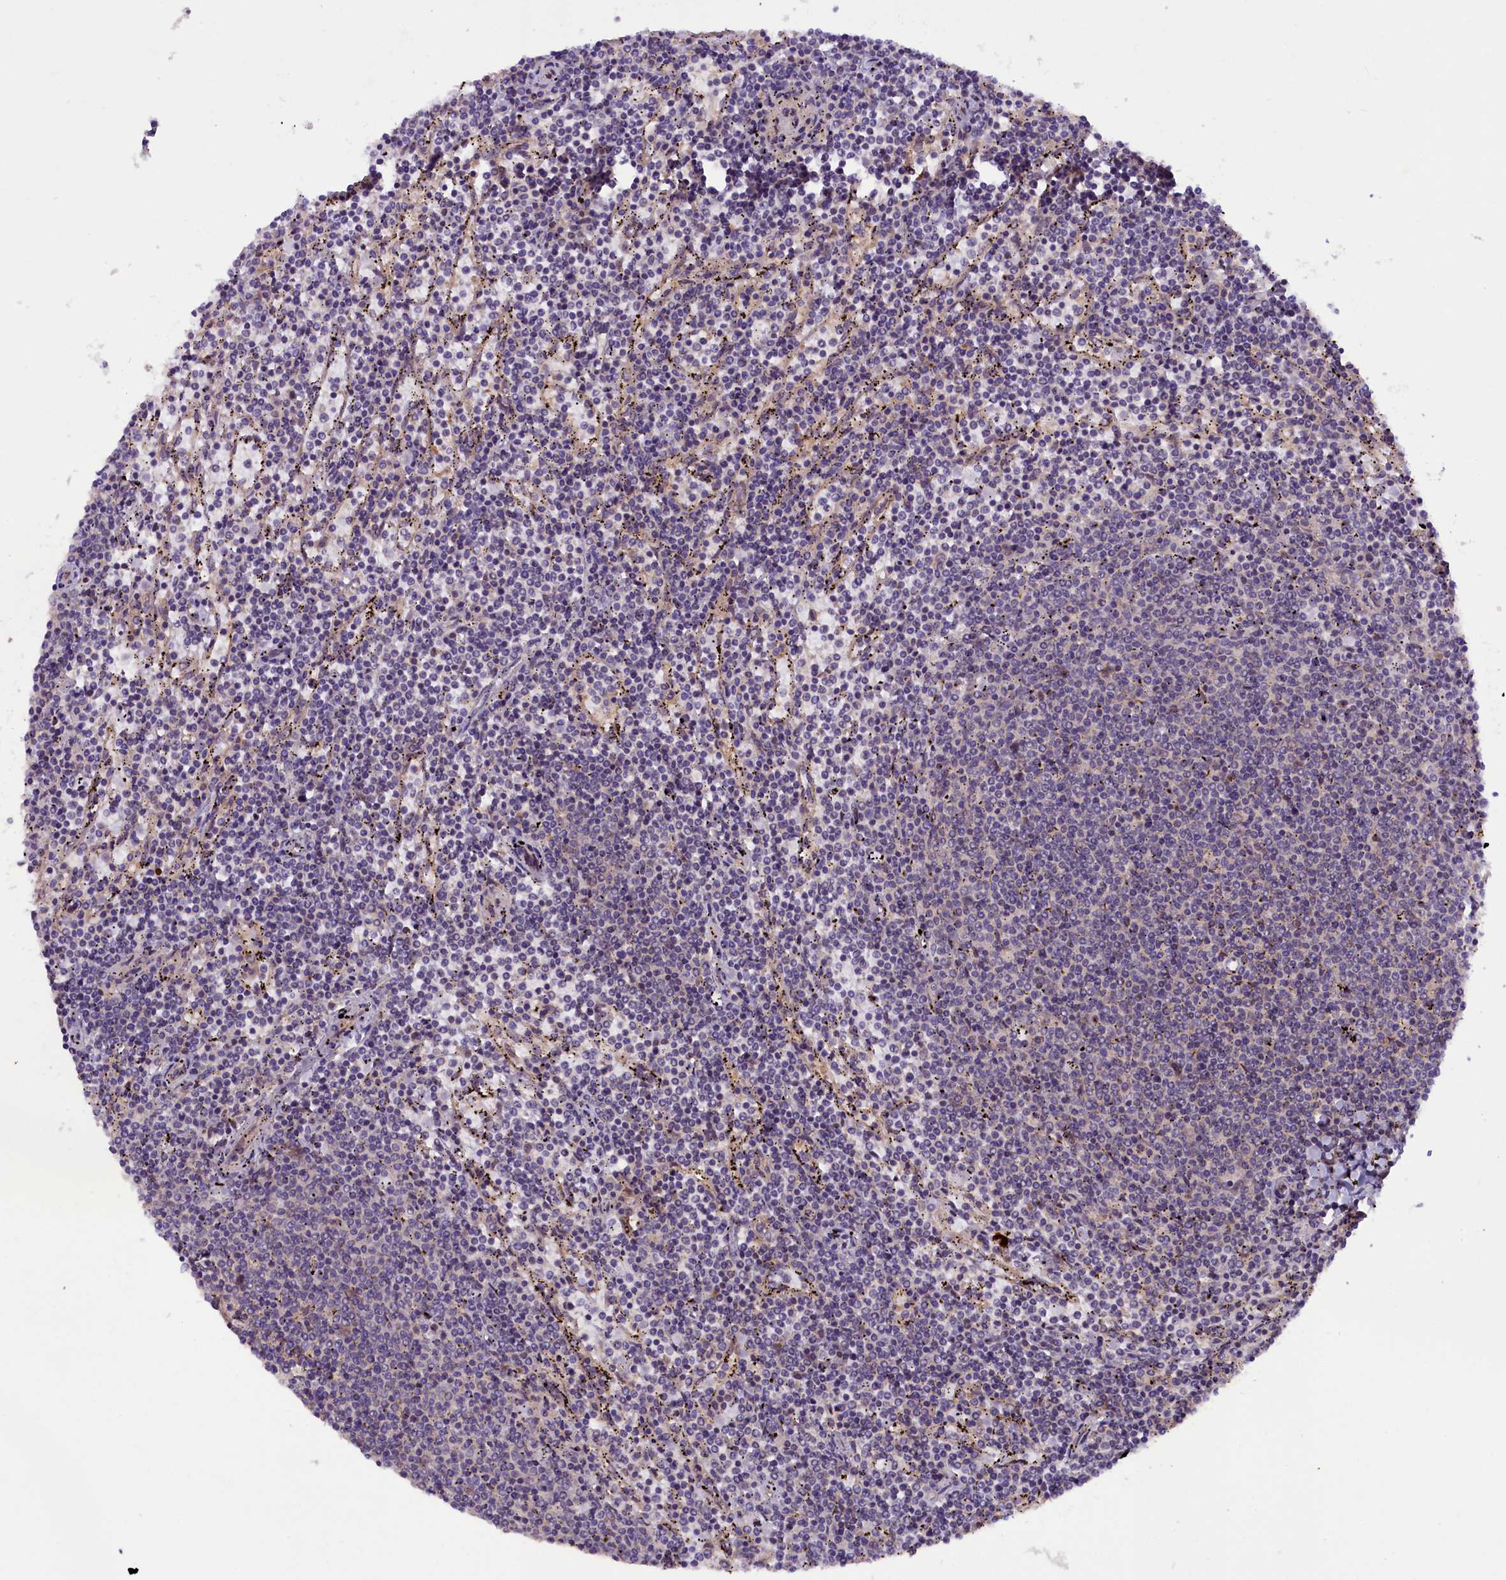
{"staining": {"intensity": "negative", "quantity": "none", "location": "none"}, "tissue": "lymphoma", "cell_type": "Tumor cells", "image_type": "cancer", "snomed": [{"axis": "morphology", "description": "Malignant lymphoma, non-Hodgkin's type, Low grade"}, {"axis": "topography", "description": "Spleen"}], "caption": "IHC photomicrograph of neoplastic tissue: malignant lymphoma, non-Hodgkin's type (low-grade) stained with DAB (3,3'-diaminobenzidine) exhibits no significant protein positivity in tumor cells.", "gene": "CCDC9B", "patient": {"sex": "female", "age": 50}}